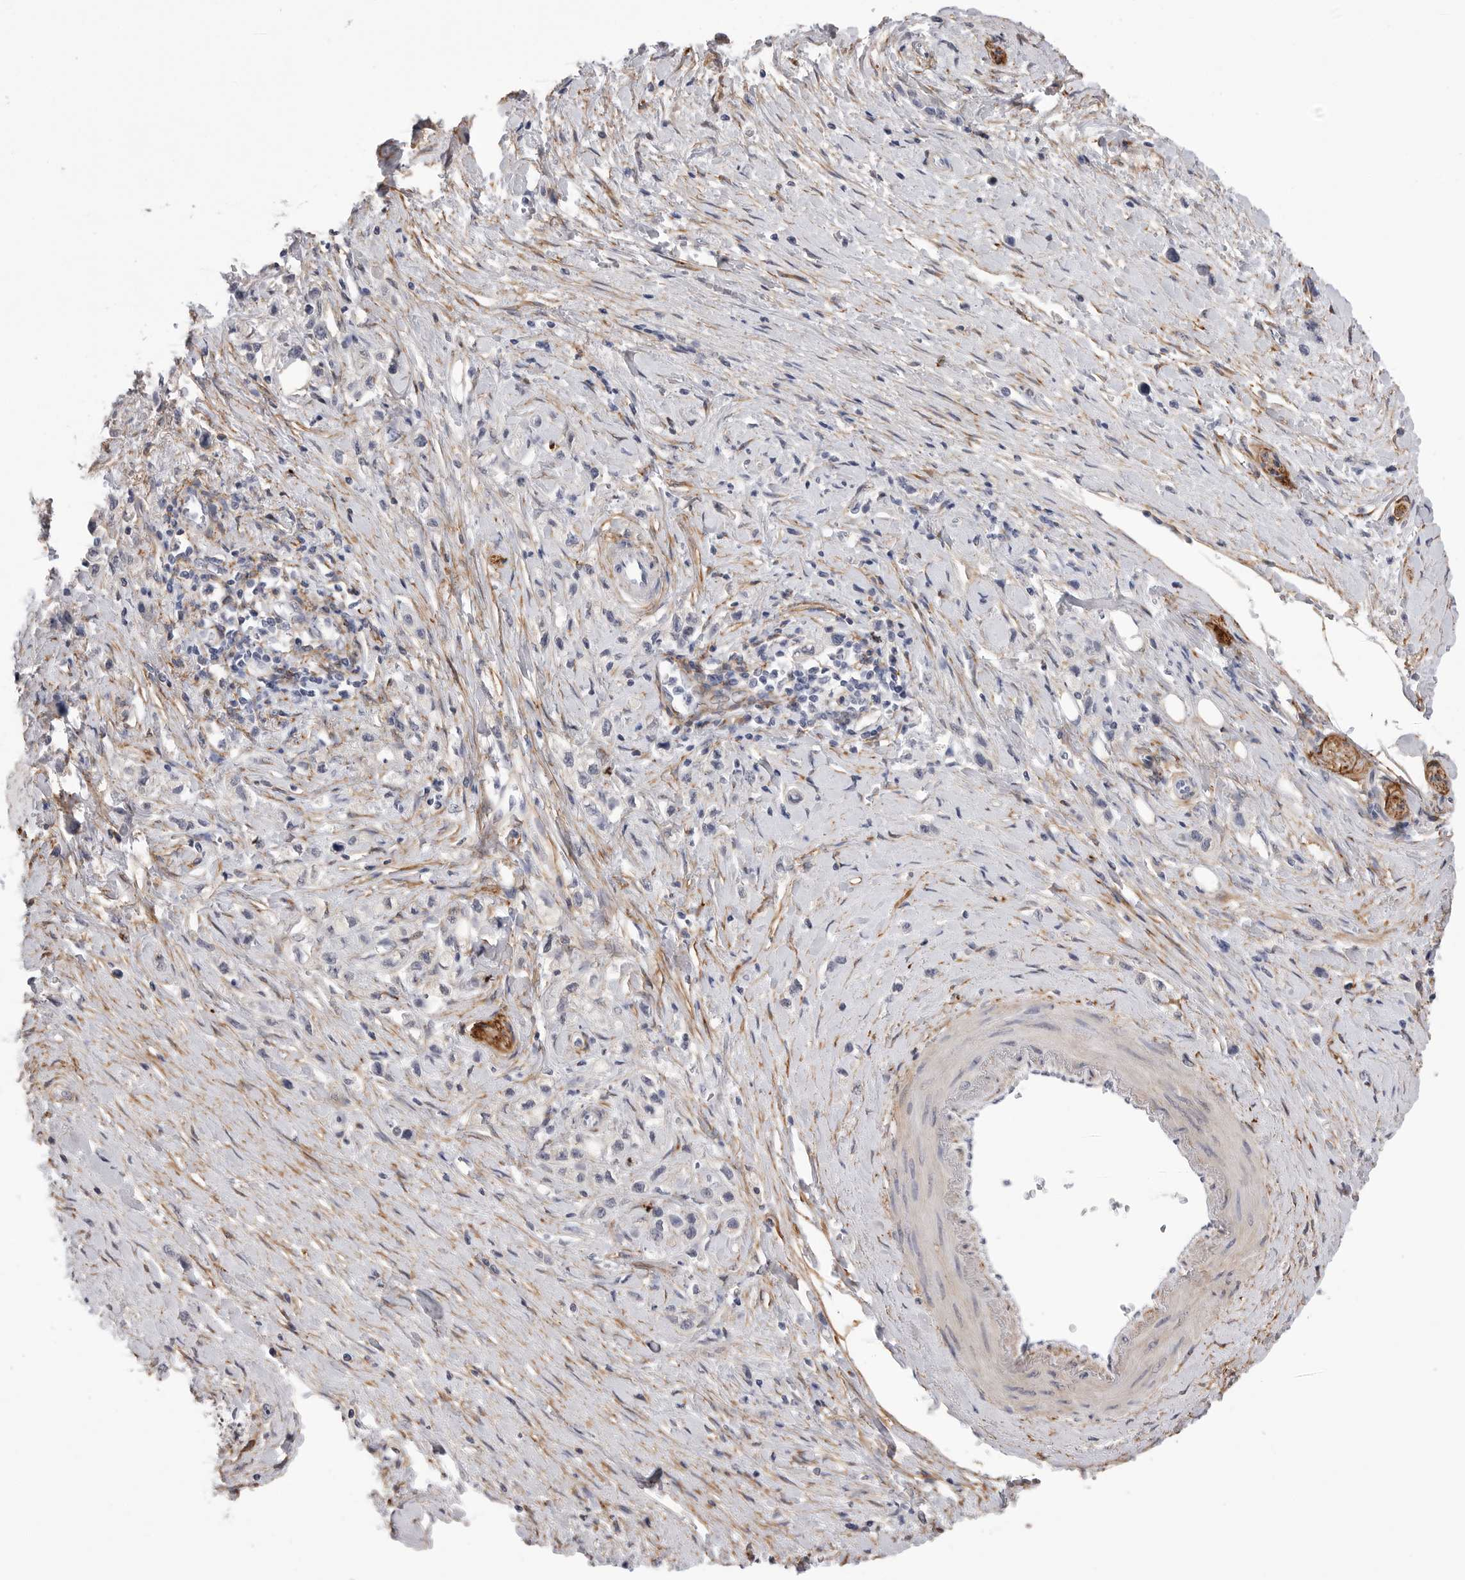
{"staining": {"intensity": "negative", "quantity": "none", "location": "none"}, "tissue": "stomach cancer", "cell_type": "Tumor cells", "image_type": "cancer", "snomed": [{"axis": "morphology", "description": "Adenocarcinoma, NOS"}, {"axis": "topography", "description": "Stomach"}], "caption": "DAB (3,3'-diaminobenzidine) immunohistochemical staining of stomach cancer displays no significant expression in tumor cells. Nuclei are stained in blue.", "gene": "AKAP12", "patient": {"sex": "female", "age": 65}}